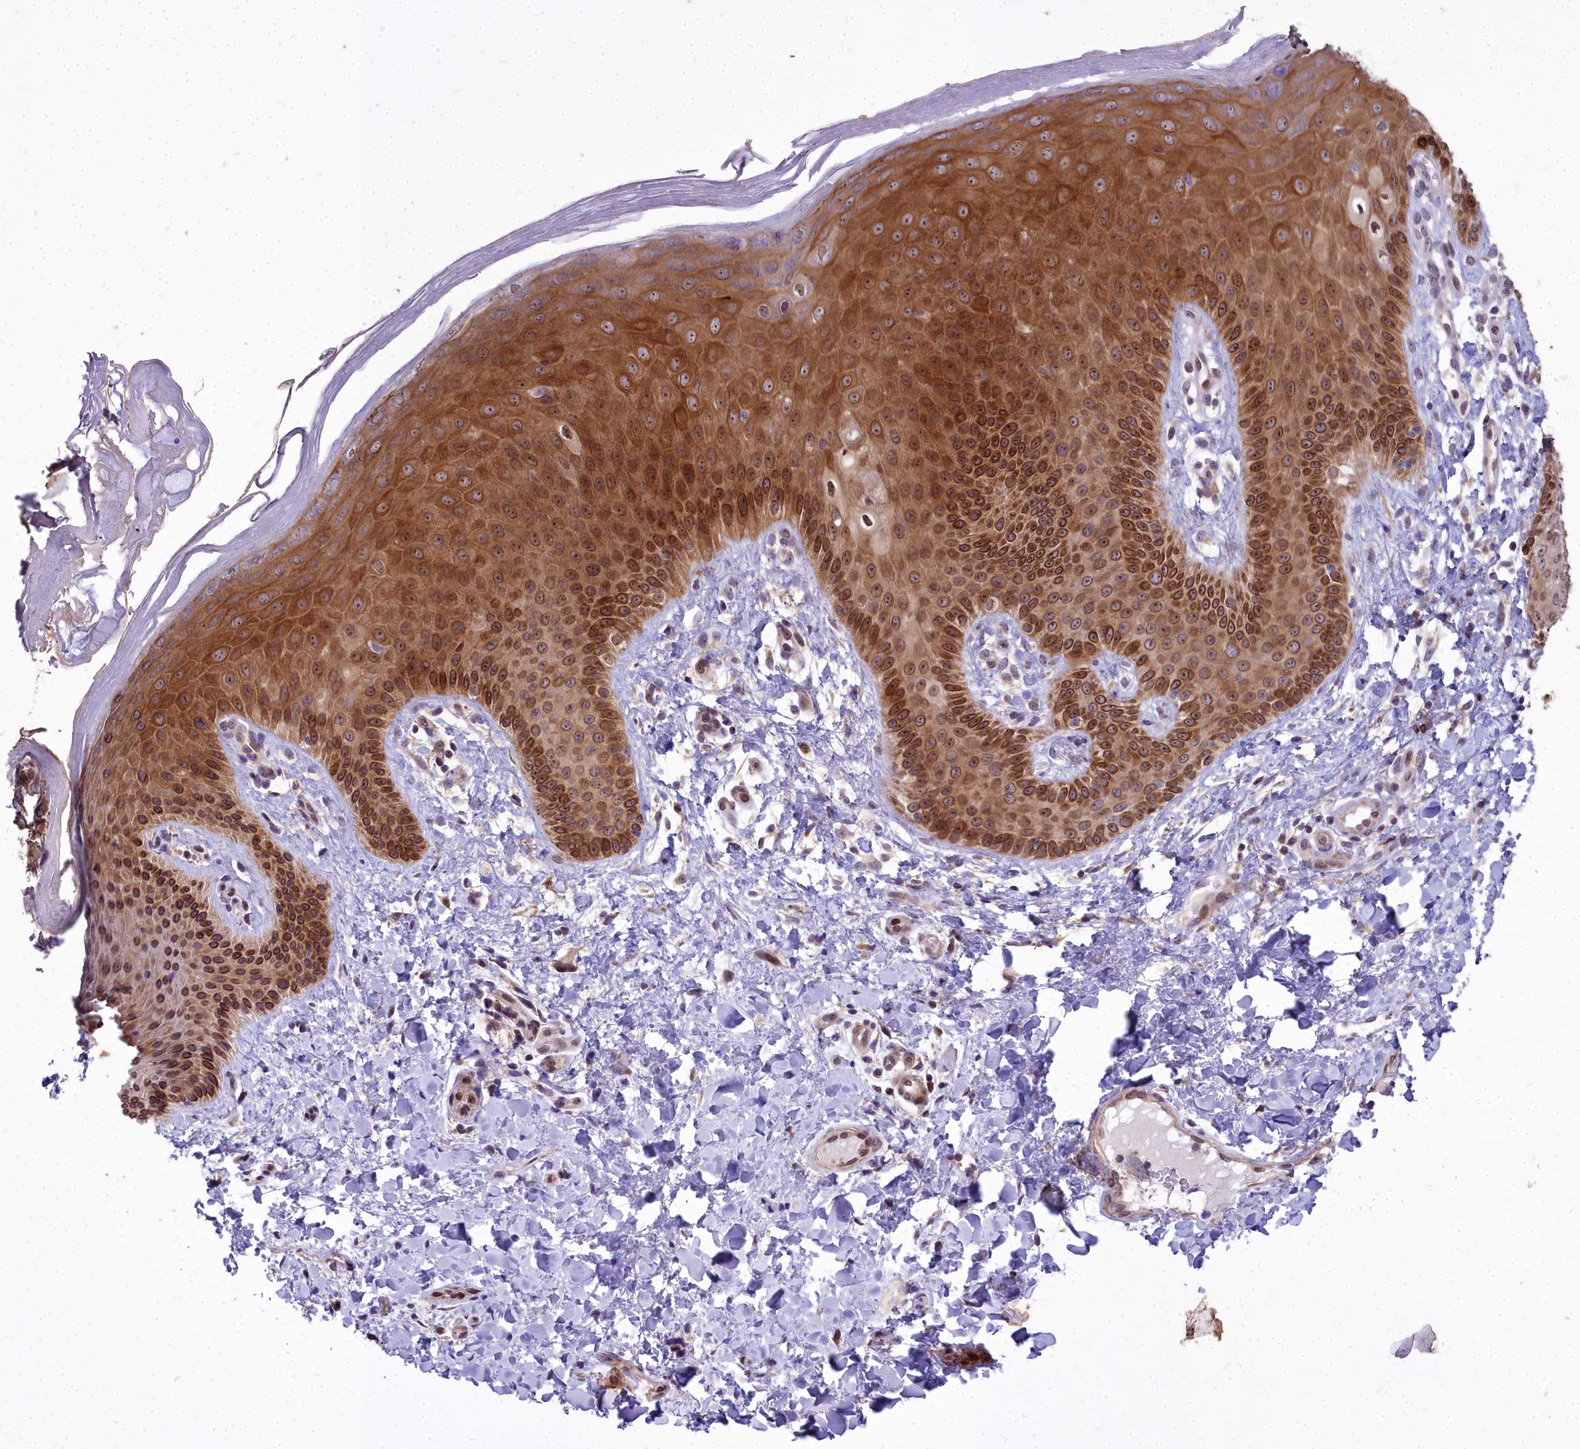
{"staining": {"intensity": "strong", "quantity": ">75%", "location": "cytoplasmic/membranous,nuclear"}, "tissue": "skin", "cell_type": "Epidermal cells", "image_type": "normal", "snomed": [{"axis": "morphology", "description": "Normal tissue, NOS"}, {"axis": "morphology", "description": "Neoplasm, malignant, NOS"}, {"axis": "topography", "description": "Anal"}], "caption": "Protein expression analysis of unremarkable human skin reveals strong cytoplasmic/membranous,nuclear expression in approximately >75% of epidermal cells.", "gene": "ABCB8", "patient": {"sex": "male", "age": 47}}